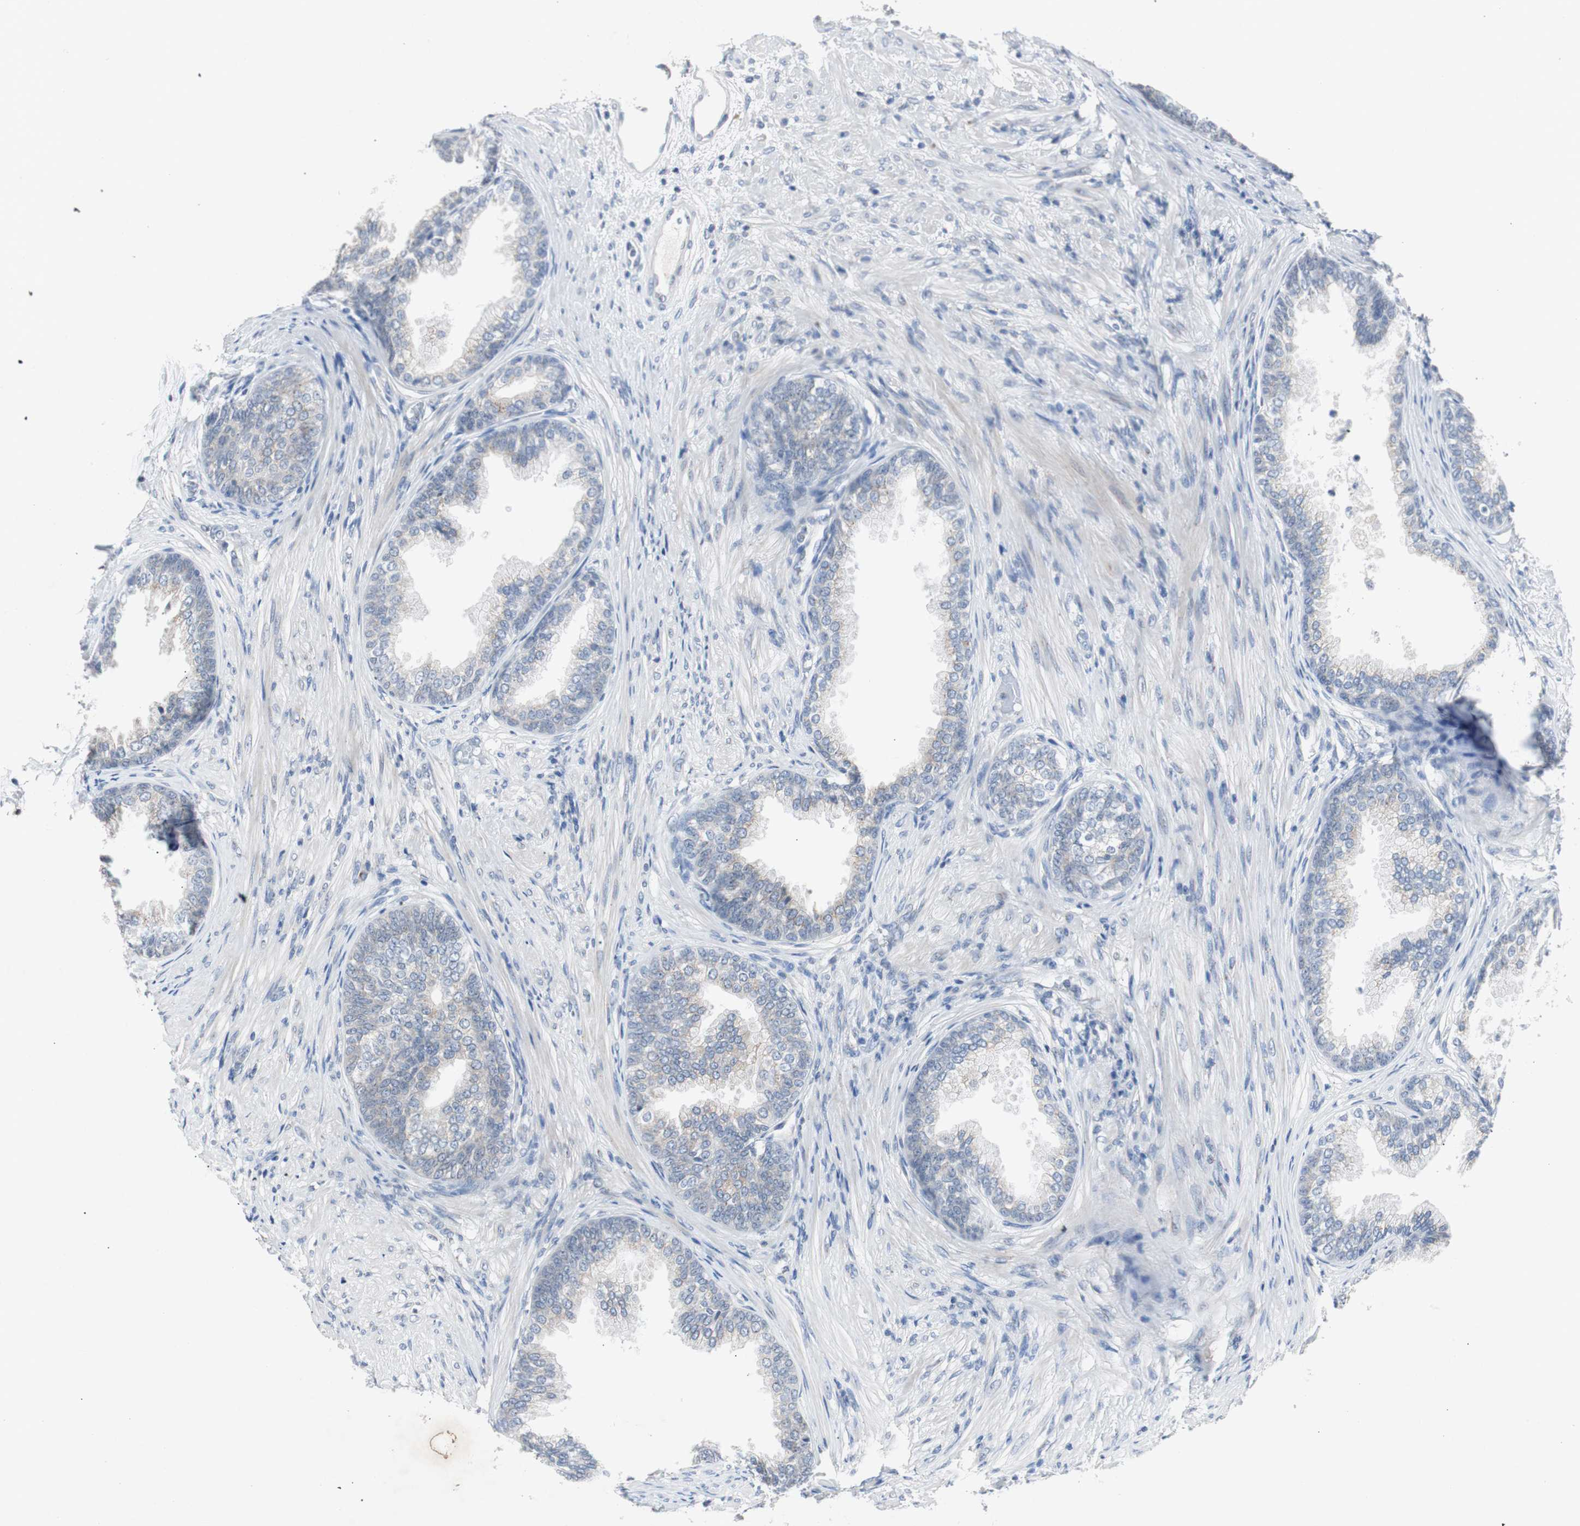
{"staining": {"intensity": "weak", "quantity": "<25%", "location": "cytoplasmic/membranous"}, "tissue": "prostate", "cell_type": "Glandular cells", "image_type": "normal", "snomed": [{"axis": "morphology", "description": "Normal tissue, NOS"}, {"axis": "topography", "description": "Prostate"}], "caption": "Glandular cells are negative for protein expression in normal human prostate.", "gene": "SOX30", "patient": {"sex": "male", "age": 76}}